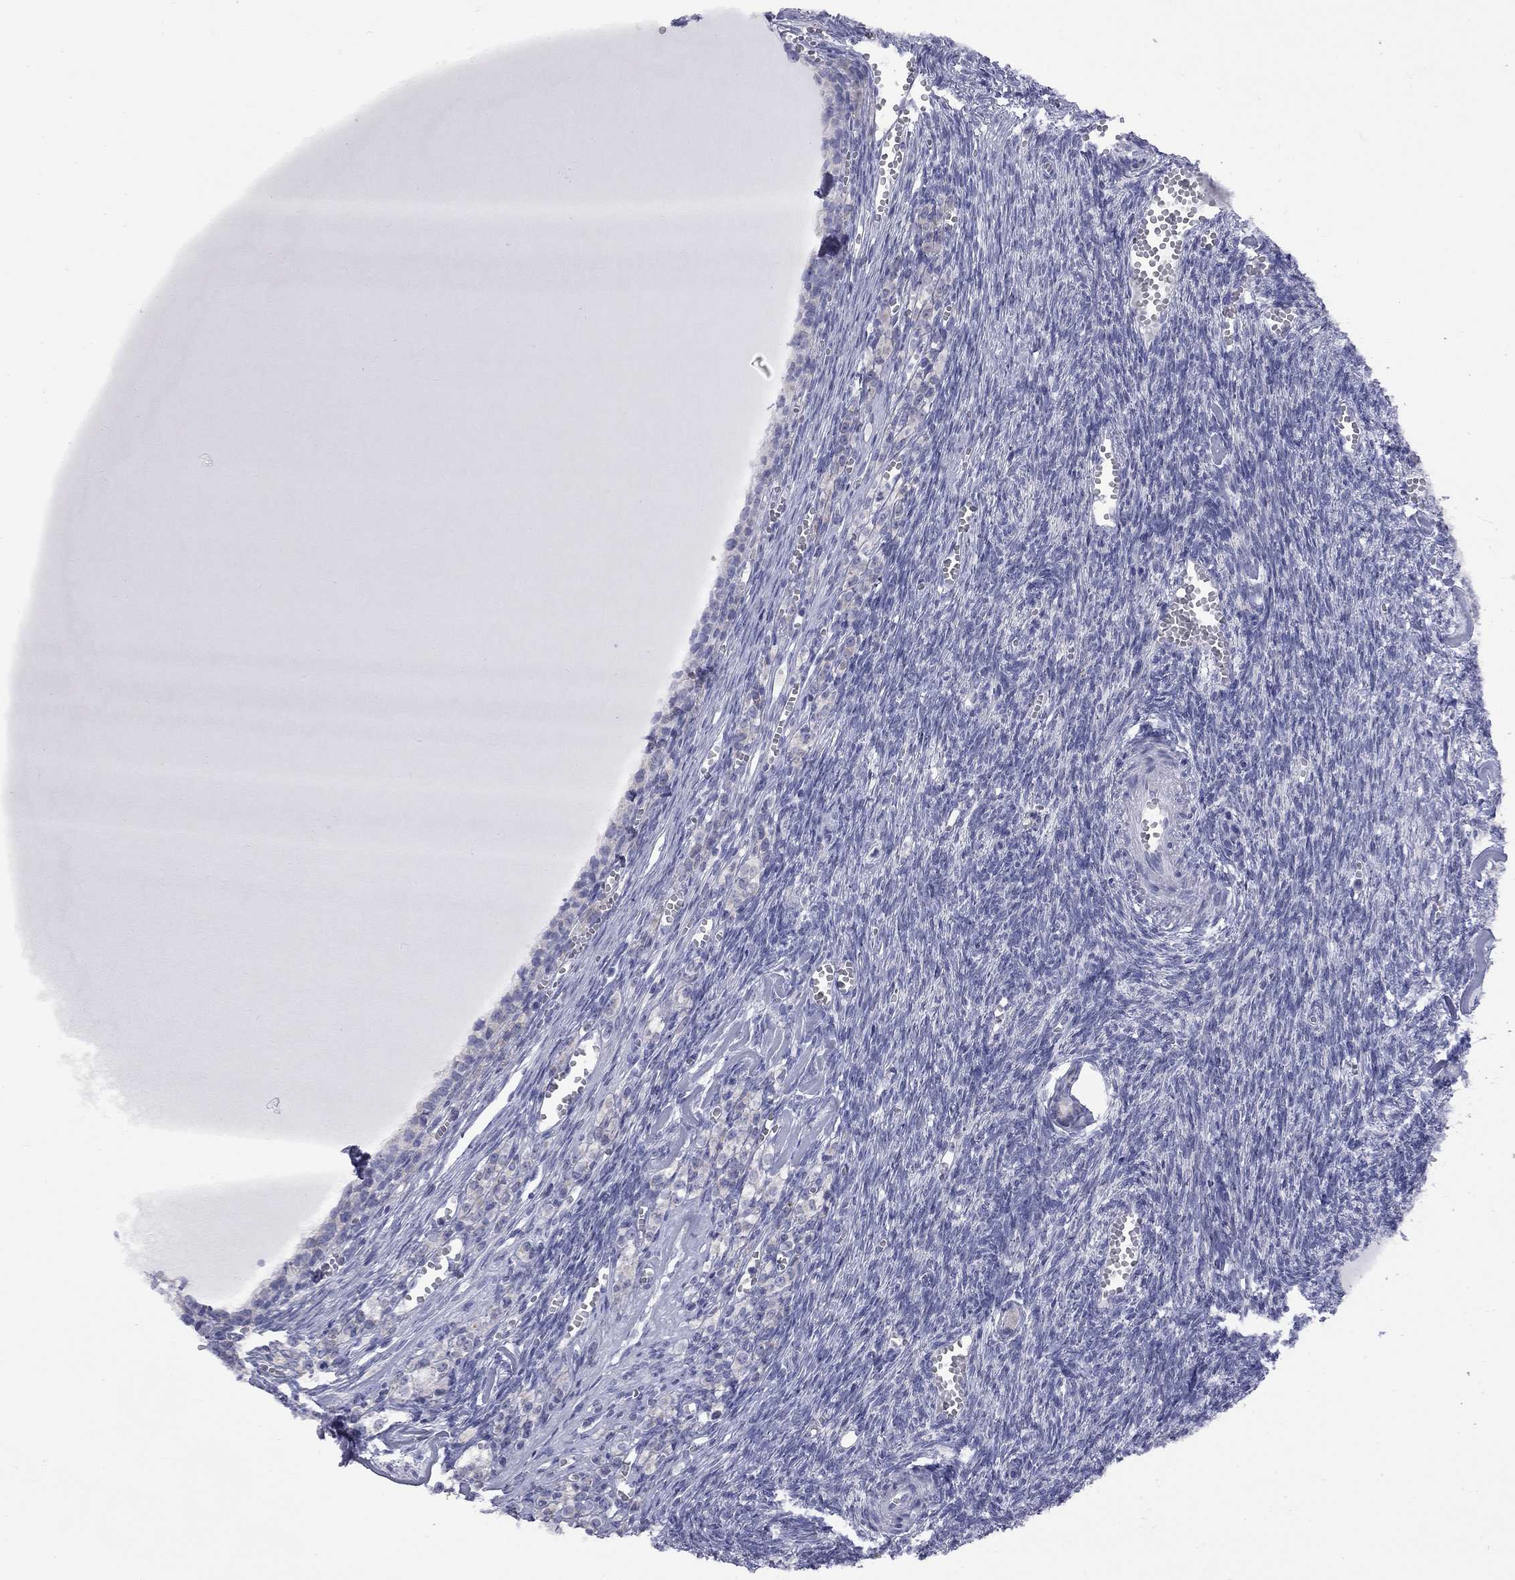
{"staining": {"intensity": "negative", "quantity": "none", "location": "none"}, "tissue": "ovary", "cell_type": "Follicle cells", "image_type": "normal", "snomed": [{"axis": "morphology", "description": "Normal tissue, NOS"}, {"axis": "topography", "description": "Ovary"}], "caption": "Immunohistochemistry (IHC) image of normal ovary: human ovary stained with DAB (3,3'-diaminobenzidine) reveals no significant protein staining in follicle cells. (DAB (3,3'-diaminobenzidine) immunohistochemistry (IHC), high magnification).", "gene": "ABCB4", "patient": {"sex": "female", "age": 43}}